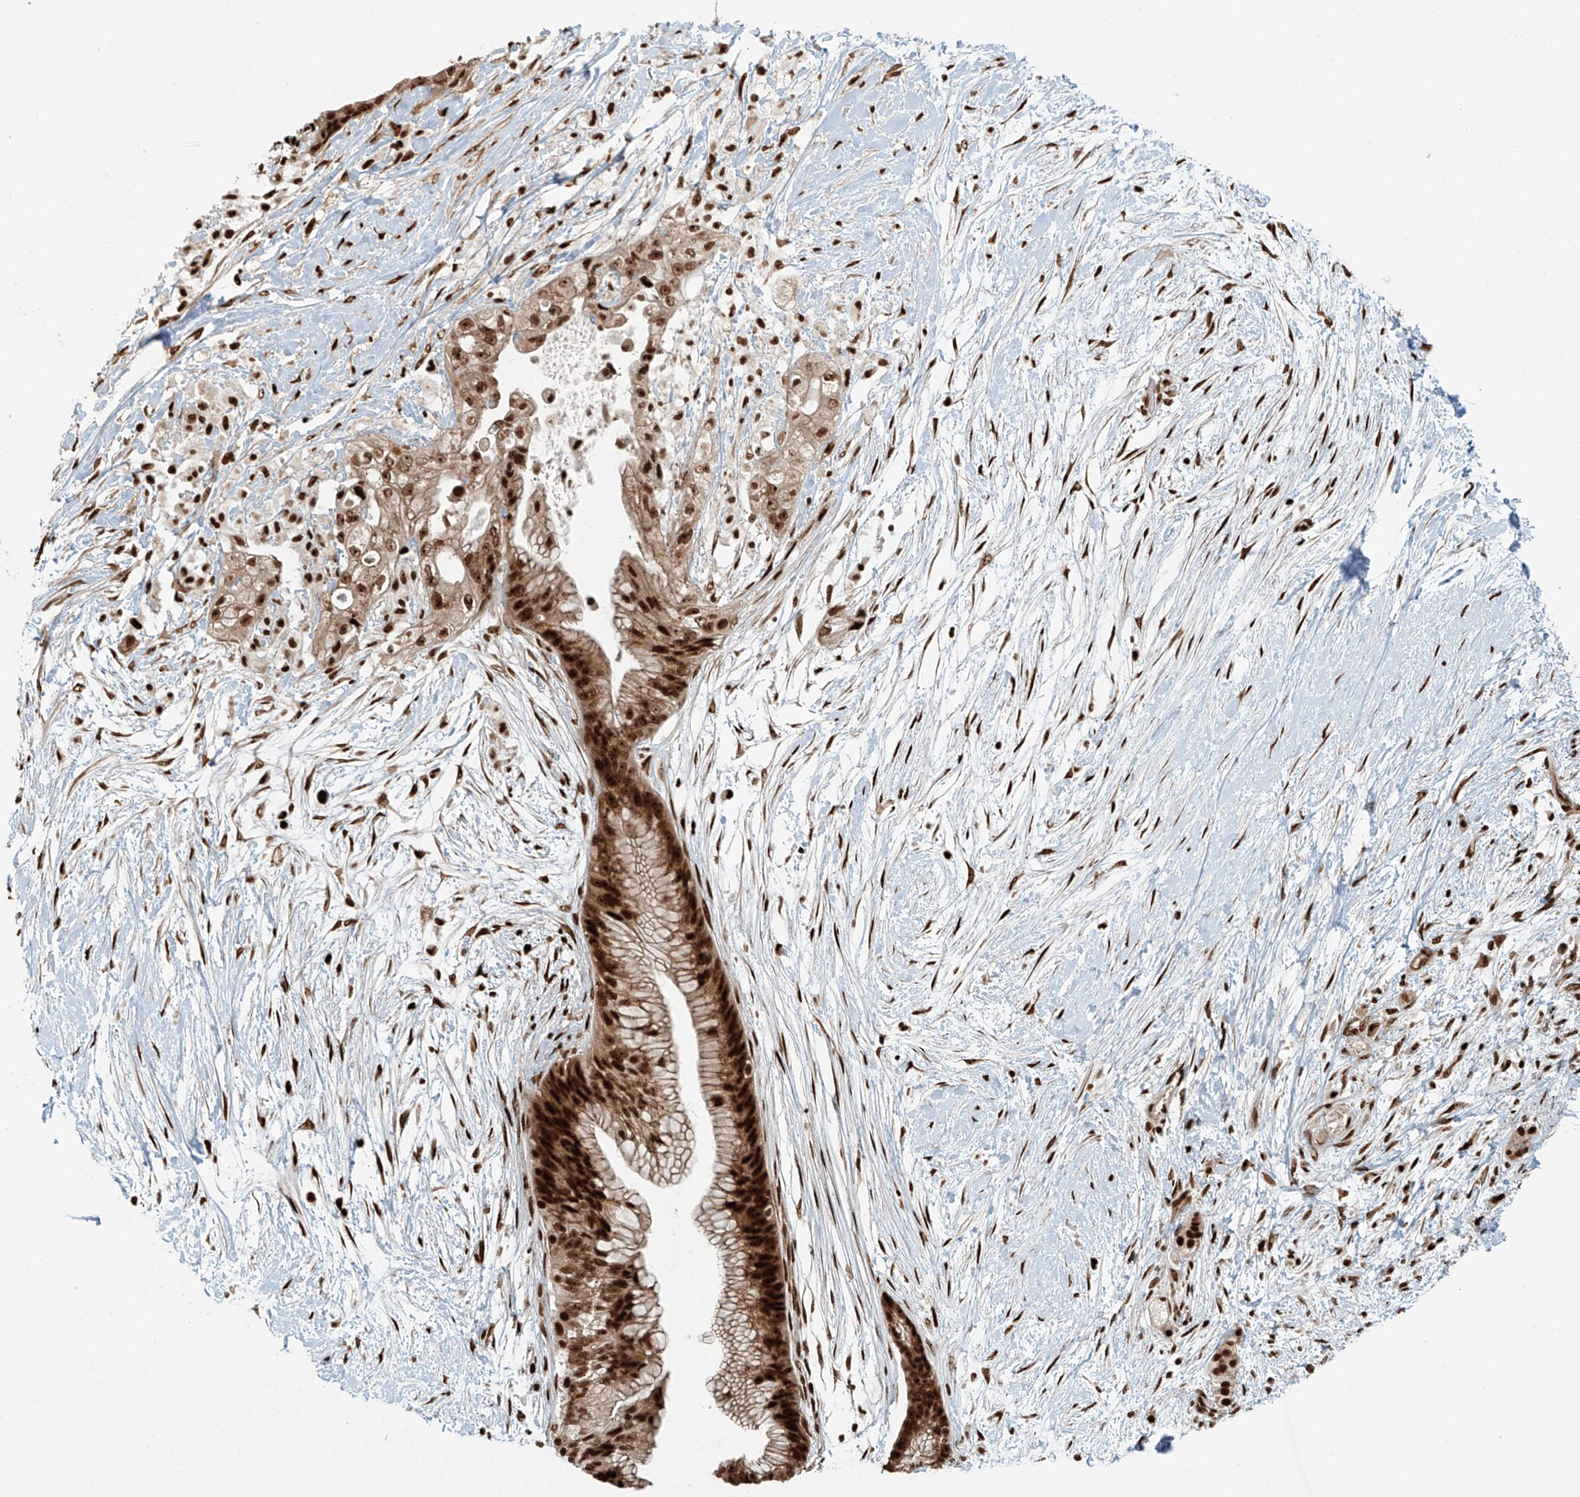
{"staining": {"intensity": "strong", "quantity": ">75%", "location": "nuclear"}, "tissue": "pancreatic cancer", "cell_type": "Tumor cells", "image_type": "cancer", "snomed": [{"axis": "morphology", "description": "Adenocarcinoma, NOS"}, {"axis": "topography", "description": "Pancreas"}], "caption": "Immunohistochemical staining of human pancreatic cancer shows high levels of strong nuclear positivity in about >75% of tumor cells.", "gene": "FAM193B", "patient": {"sex": "male", "age": 53}}